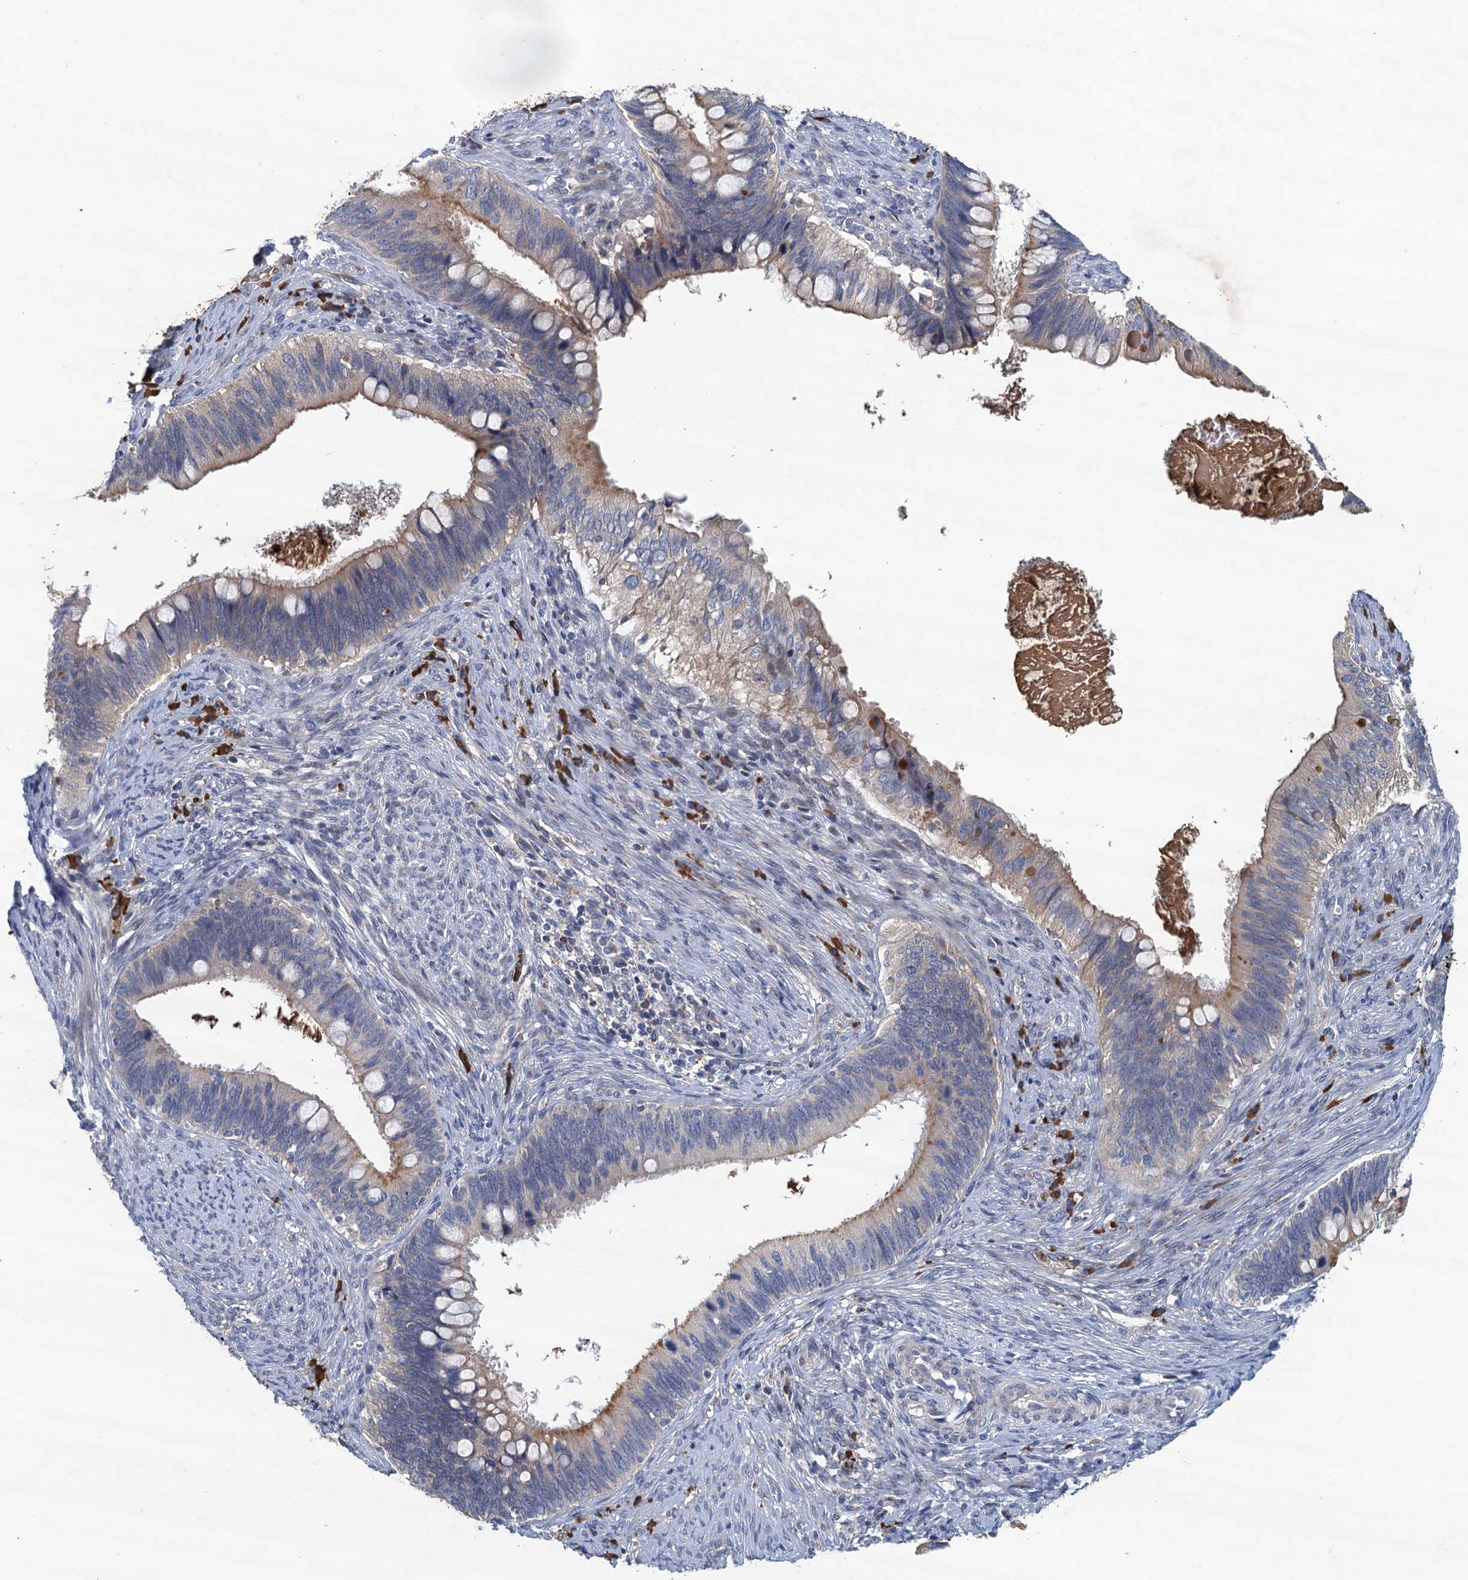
{"staining": {"intensity": "weak", "quantity": "<25%", "location": "cytoplasmic/membranous"}, "tissue": "cervical cancer", "cell_type": "Tumor cells", "image_type": "cancer", "snomed": [{"axis": "morphology", "description": "Adenocarcinoma, NOS"}, {"axis": "topography", "description": "Cervix"}], "caption": "The image reveals no staining of tumor cells in cervical cancer. (DAB immunohistochemistry visualized using brightfield microscopy, high magnification).", "gene": "TPCN1", "patient": {"sex": "female", "age": 42}}